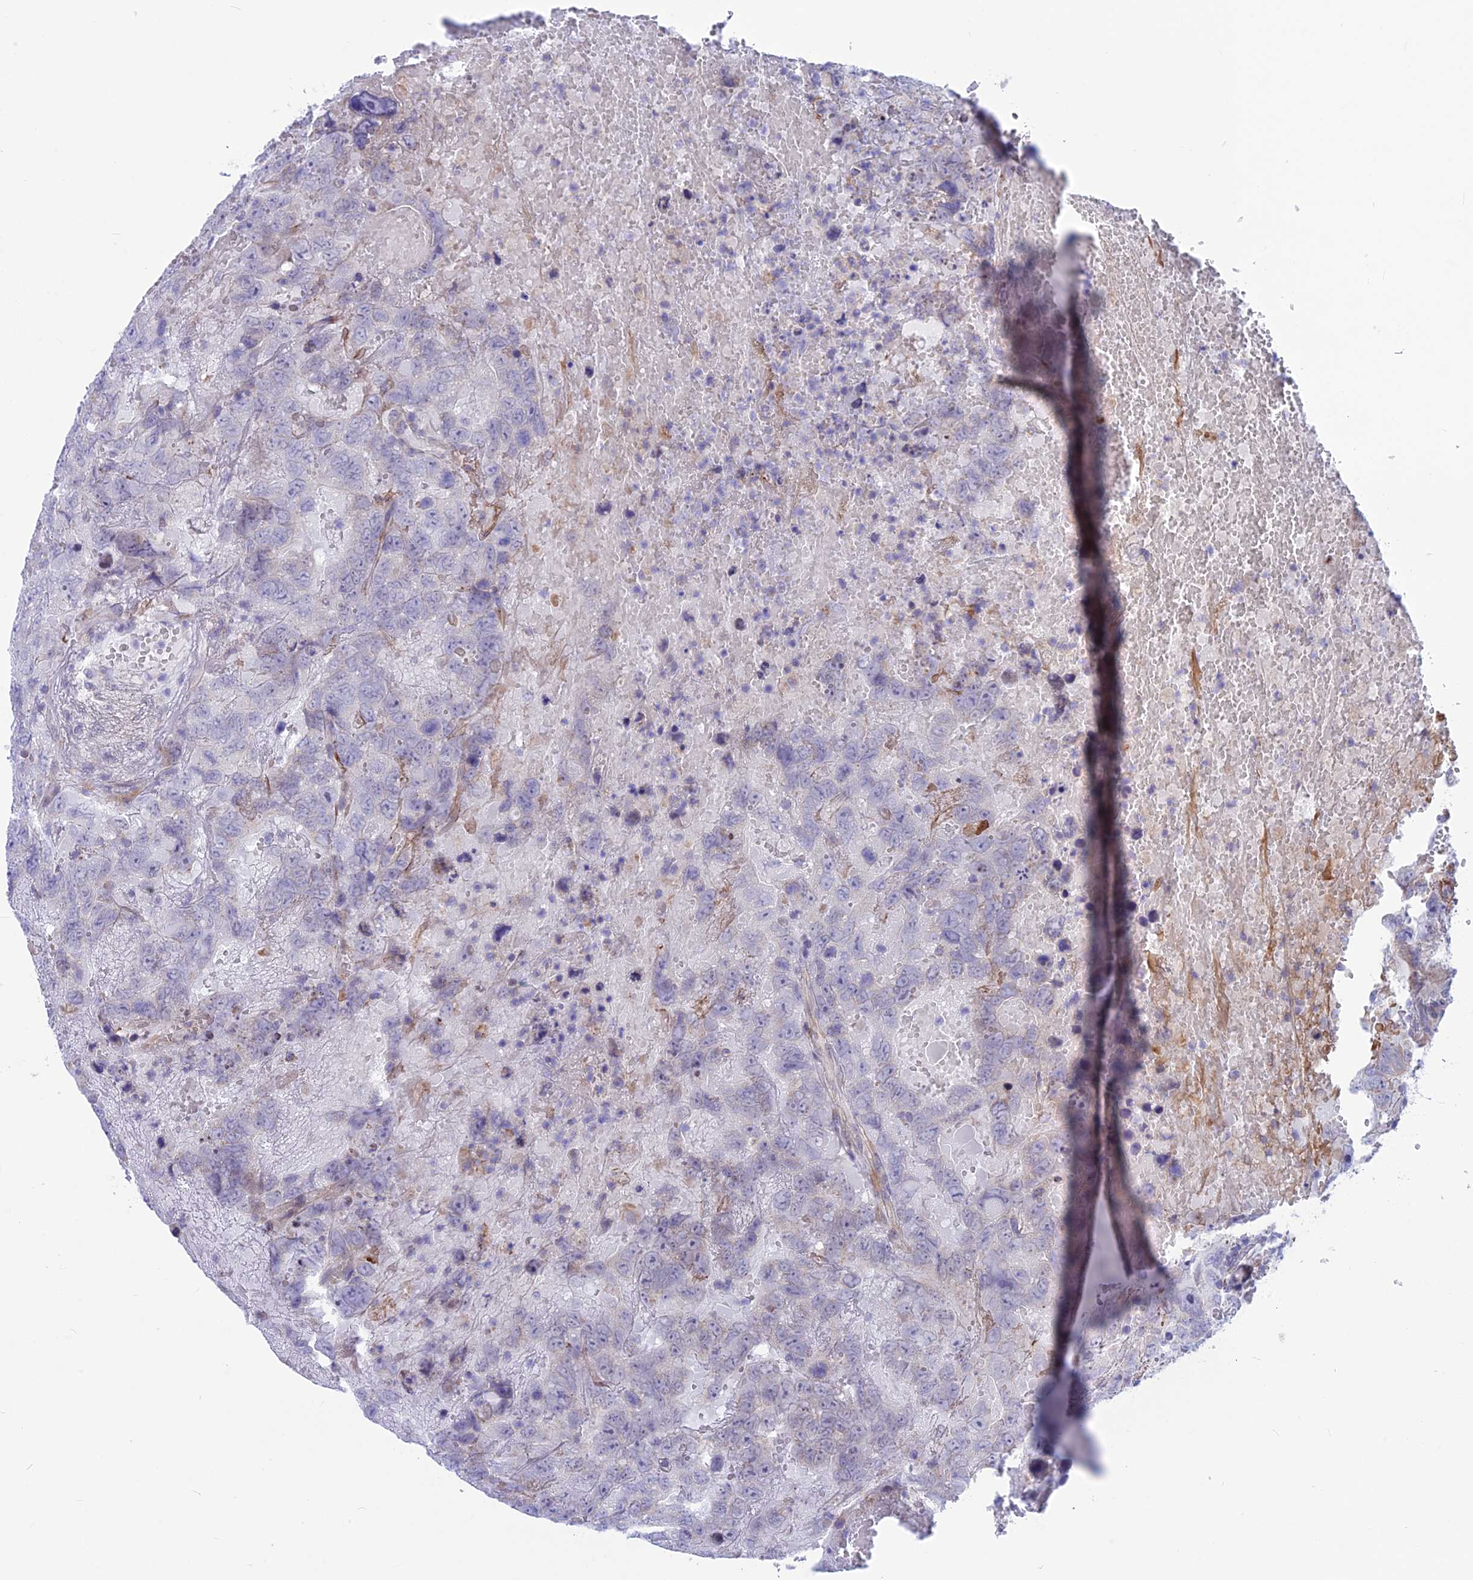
{"staining": {"intensity": "negative", "quantity": "none", "location": "none"}, "tissue": "testis cancer", "cell_type": "Tumor cells", "image_type": "cancer", "snomed": [{"axis": "morphology", "description": "Carcinoma, Embryonal, NOS"}, {"axis": "topography", "description": "Testis"}], "caption": "Micrograph shows no protein positivity in tumor cells of testis cancer tissue.", "gene": "PLAC9", "patient": {"sex": "male", "age": 45}}